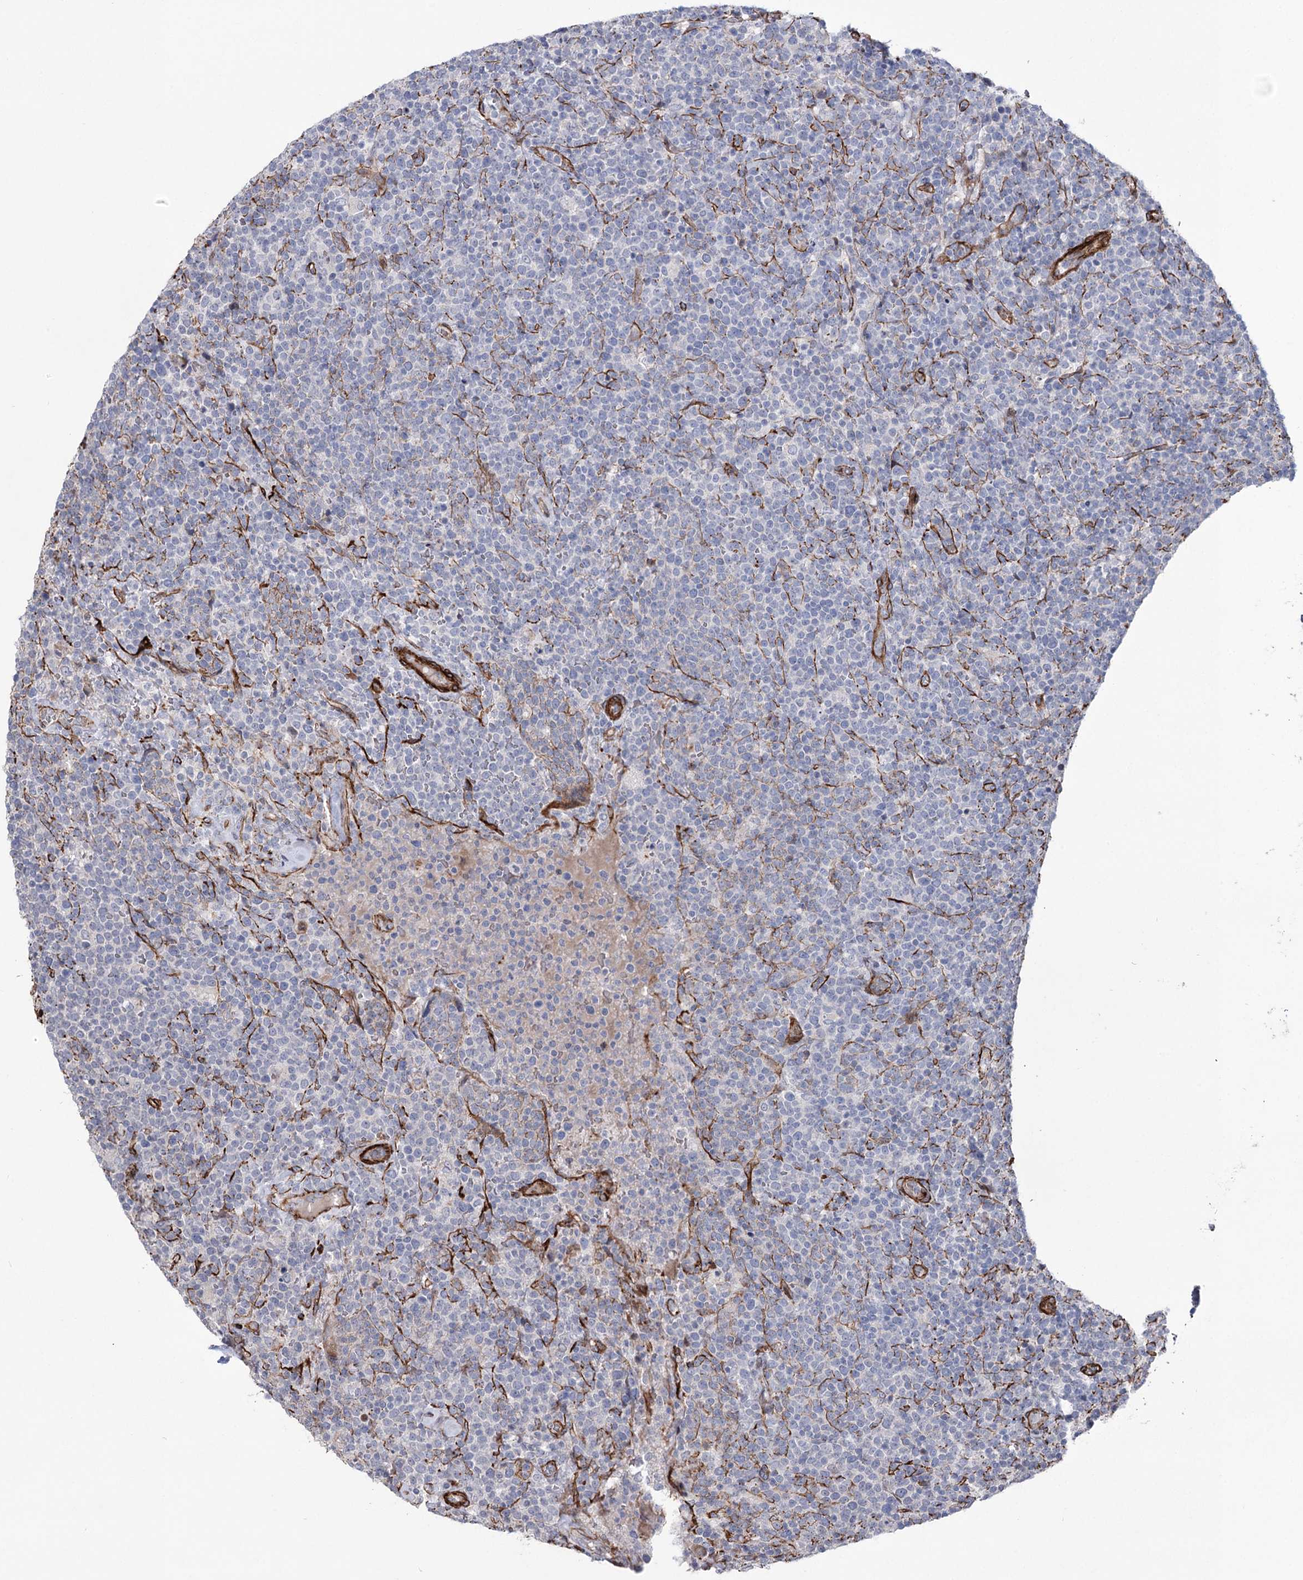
{"staining": {"intensity": "negative", "quantity": "none", "location": "none"}, "tissue": "lymphoma", "cell_type": "Tumor cells", "image_type": "cancer", "snomed": [{"axis": "morphology", "description": "Malignant lymphoma, non-Hodgkin's type, High grade"}, {"axis": "topography", "description": "Lymph node"}], "caption": "This is a photomicrograph of IHC staining of high-grade malignant lymphoma, non-Hodgkin's type, which shows no expression in tumor cells.", "gene": "ARHGAP20", "patient": {"sex": "male", "age": 61}}